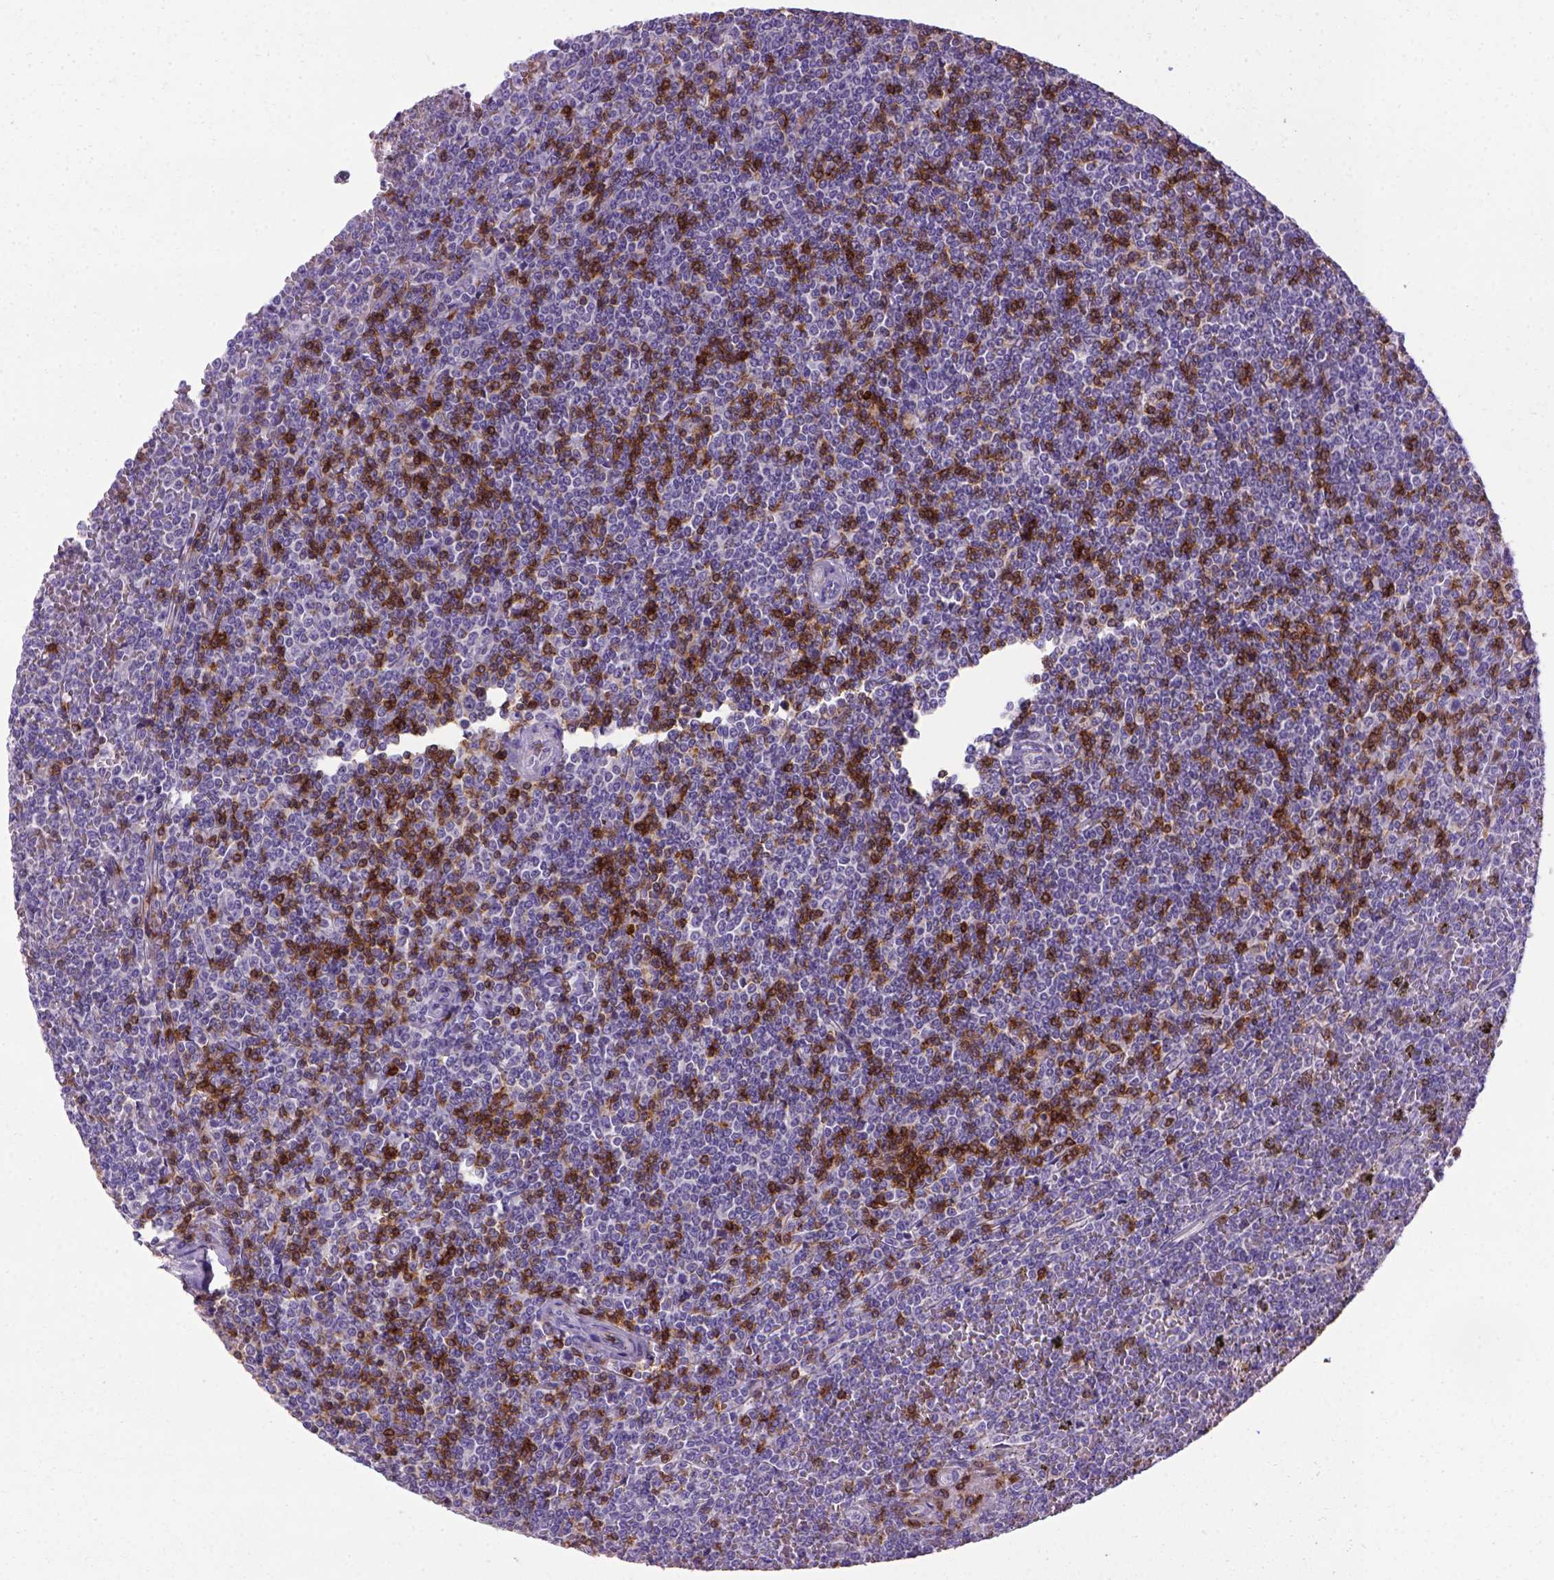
{"staining": {"intensity": "negative", "quantity": "none", "location": "none"}, "tissue": "lymphoma", "cell_type": "Tumor cells", "image_type": "cancer", "snomed": [{"axis": "morphology", "description": "Malignant lymphoma, non-Hodgkin's type, Low grade"}, {"axis": "topography", "description": "Spleen"}], "caption": "Tumor cells are negative for protein expression in human lymphoma.", "gene": "CD3E", "patient": {"sex": "female", "age": 19}}